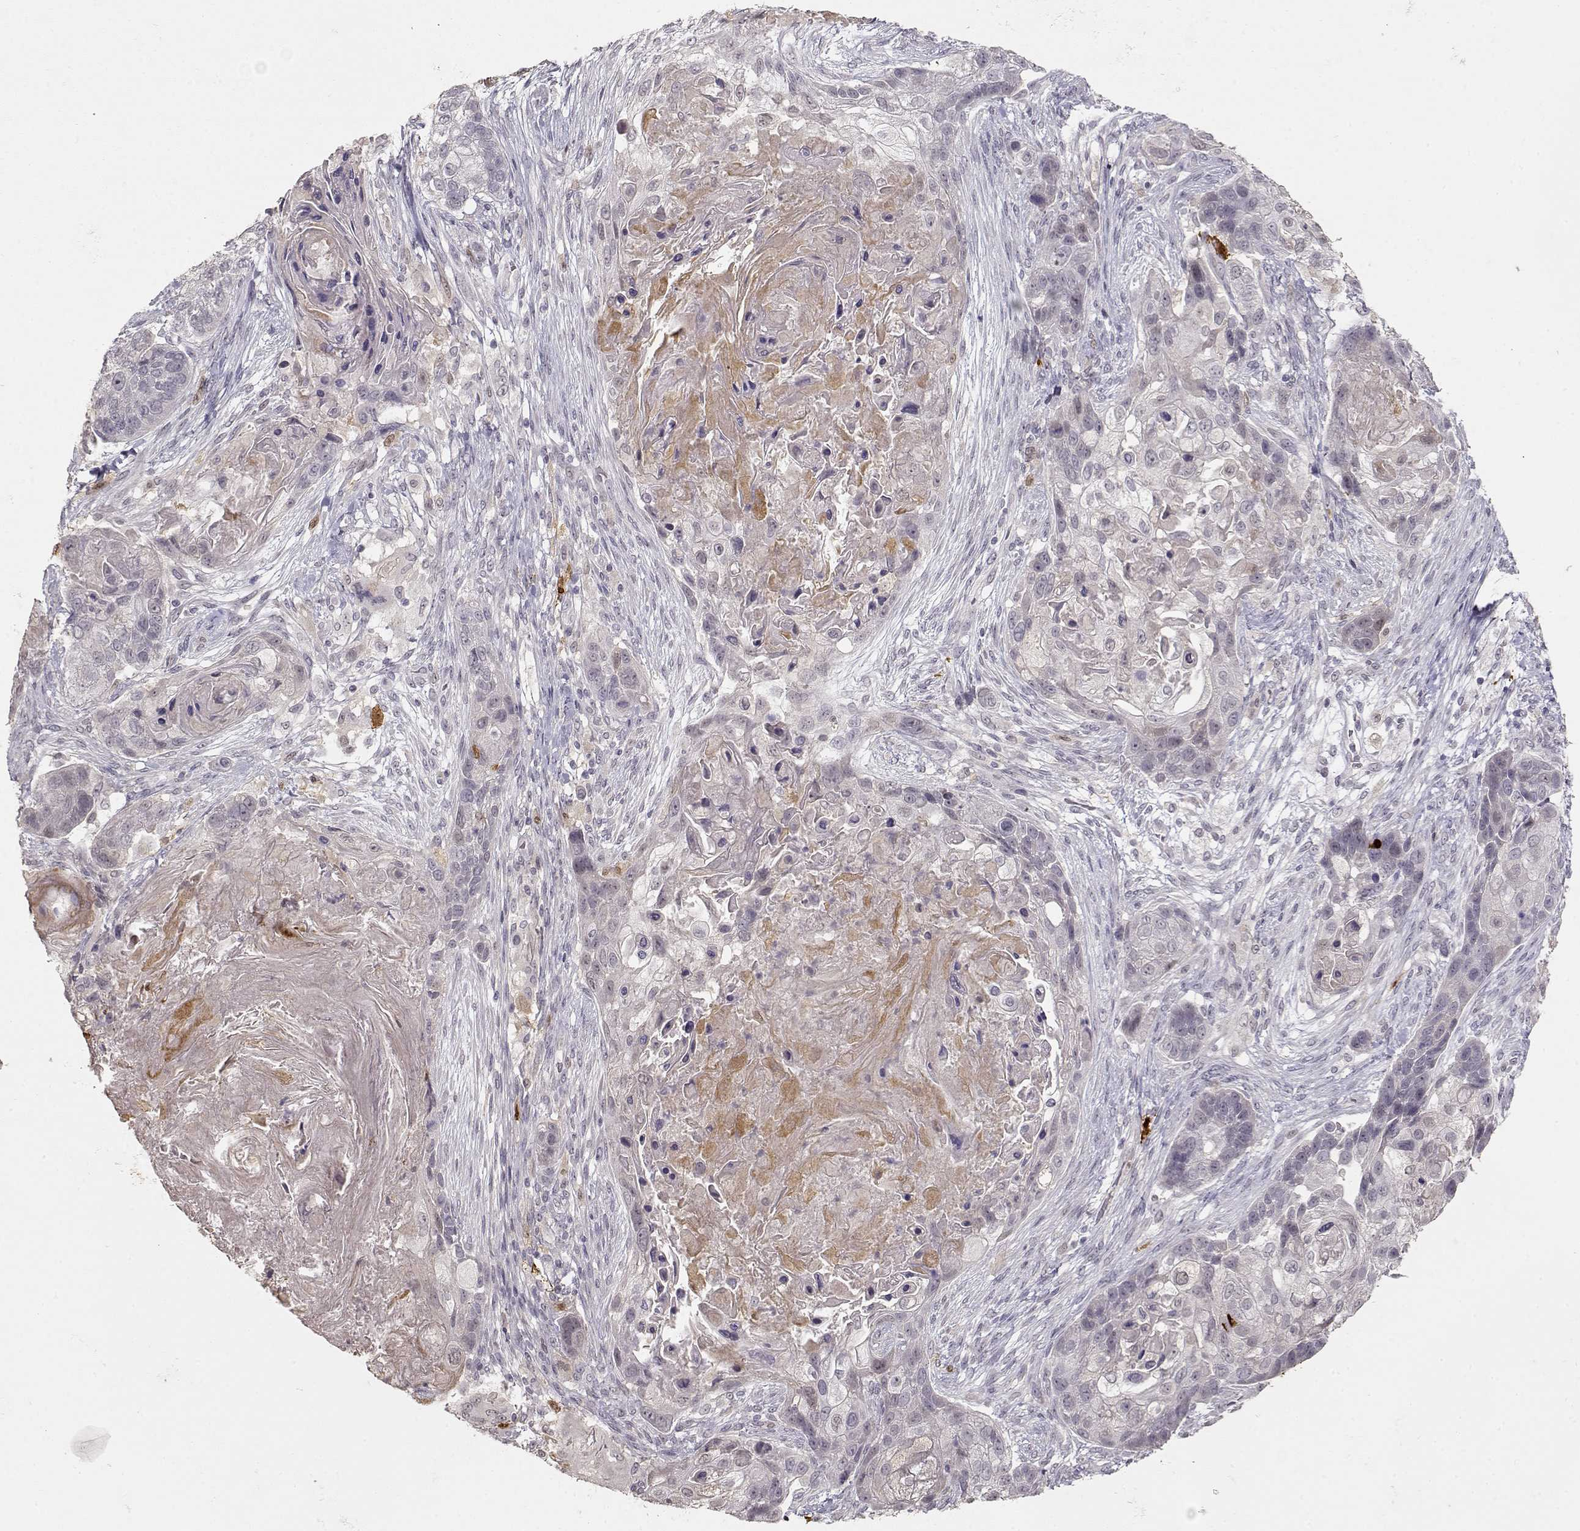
{"staining": {"intensity": "negative", "quantity": "none", "location": "none"}, "tissue": "lung cancer", "cell_type": "Tumor cells", "image_type": "cancer", "snomed": [{"axis": "morphology", "description": "Squamous cell carcinoma, NOS"}, {"axis": "topography", "description": "Lung"}], "caption": "Immunohistochemistry histopathology image of neoplastic tissue: human lung squamous cell carcinoma stained with DAB displays no significant protein positivity in tumor cells.", "gene": "S100B", "patient": {"sex": "male", "age": 69}}